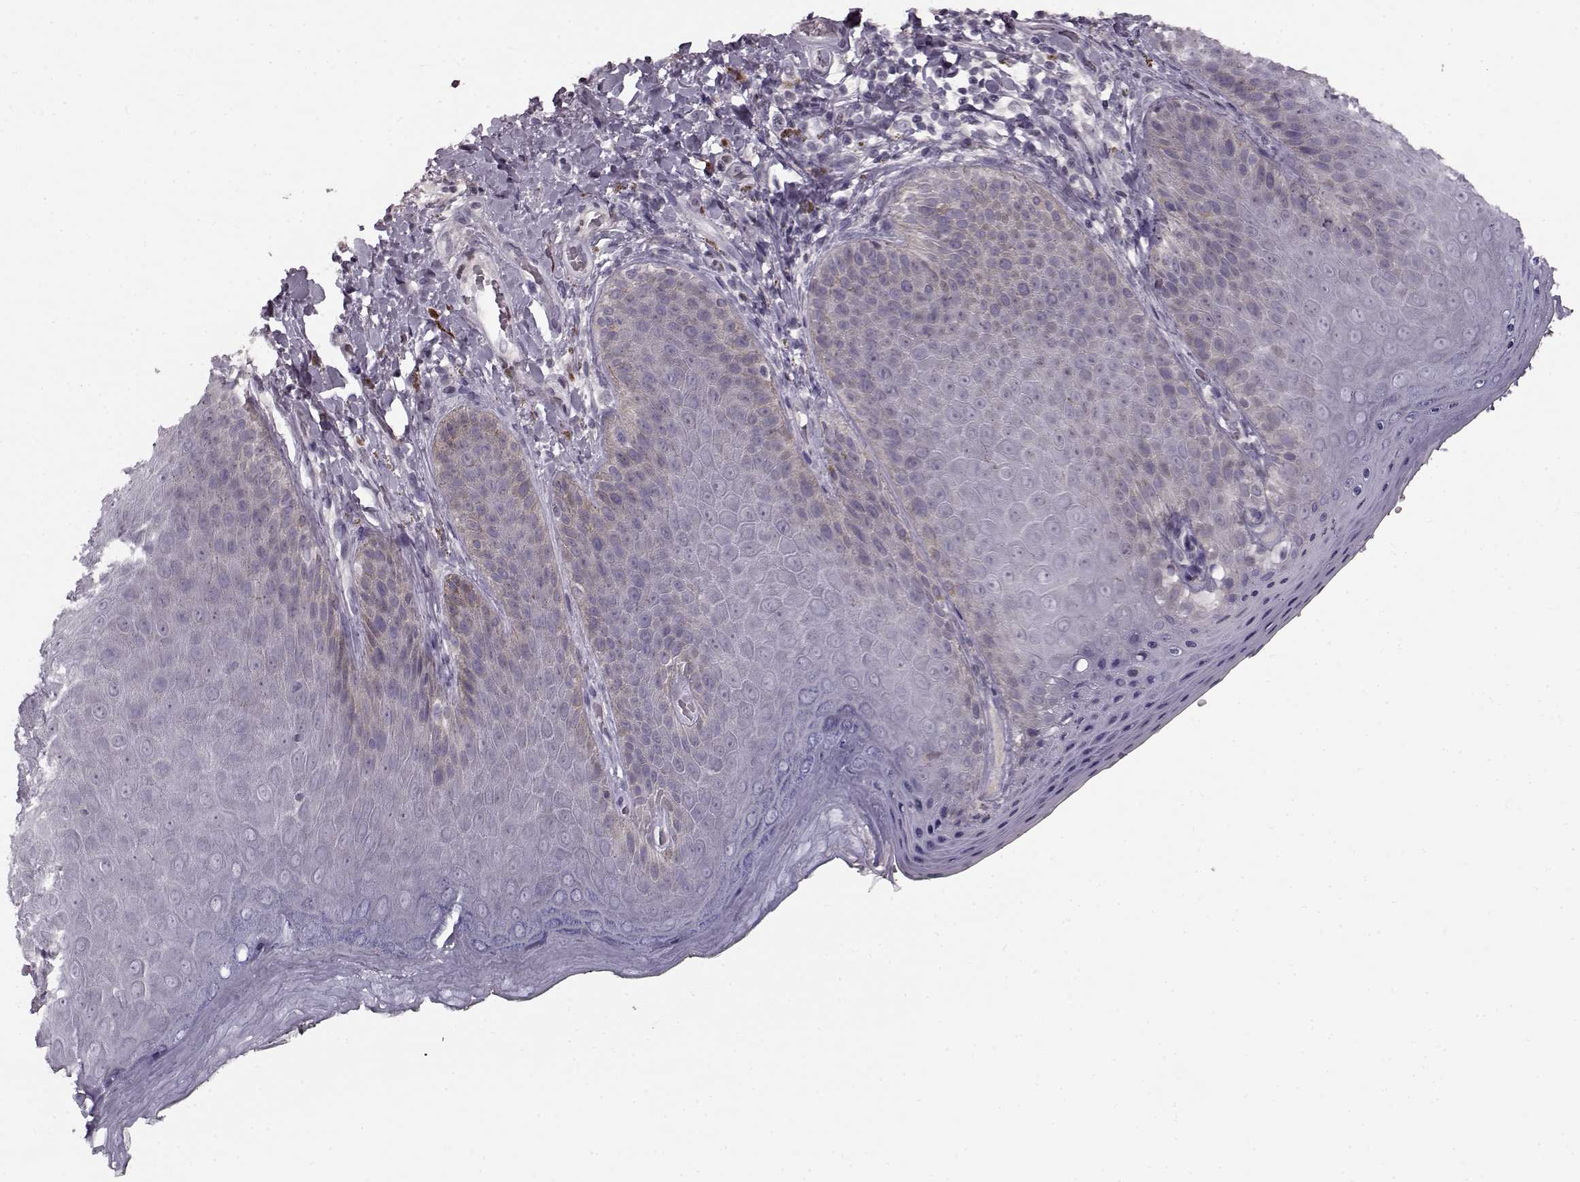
{"staining": {"intensity": "weak", "quantity": "<25%", "location": "cytoplasmic/membranous"}, "tissue": "skin", "cell_type": "Epidermal cells", "image_type": "normal", "snomed": [{"axis": "morphology", "description": "Normal tissue, NOS"}, {"axis": "topography", "description": "Anal"}], "caption": "The photomicrograph shows no significant staining in epidermal cells of skin.", "gene": "RP1L1", "patient": {"sex": "male", "age": 53}}